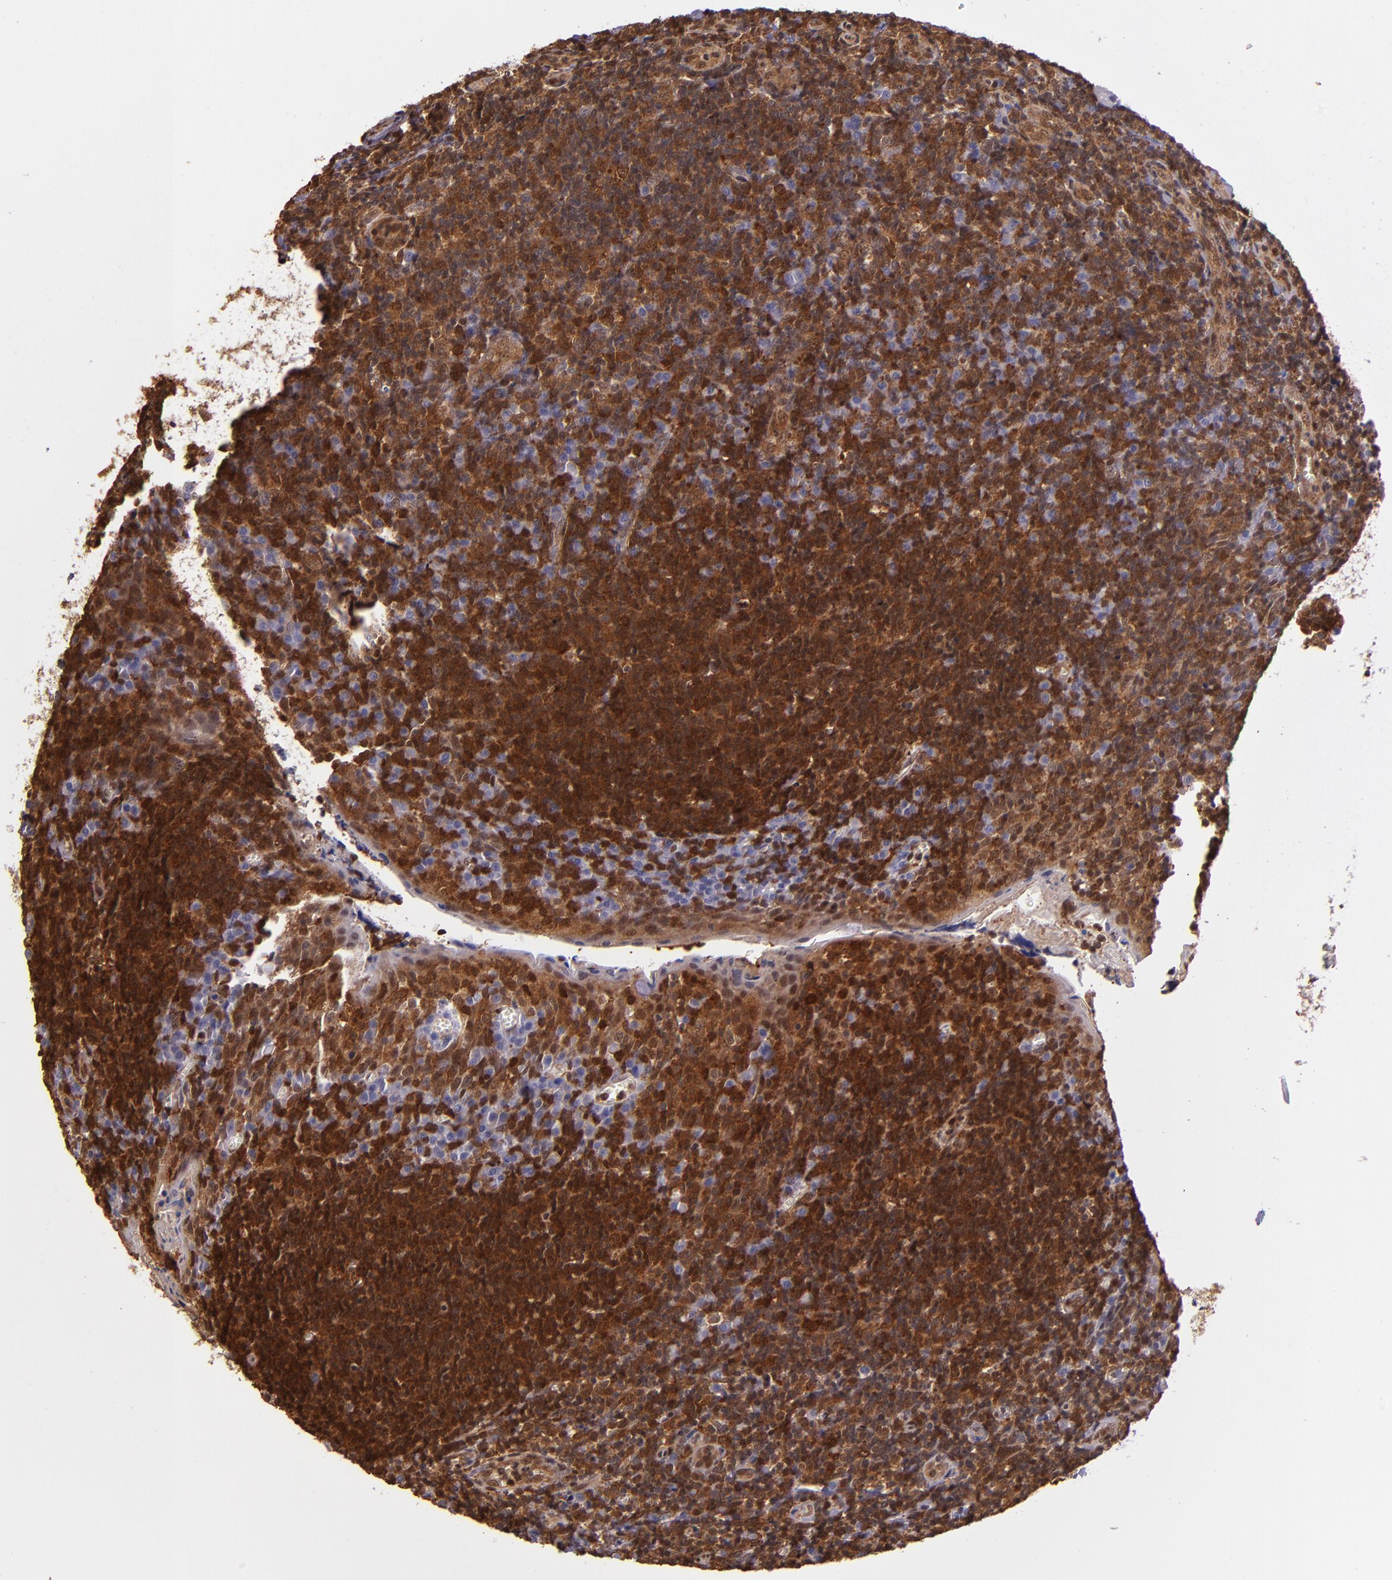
{"staining": {"intensity": "strong", "quantity": ">75%", "location": "cytoplasmic/membranous,nuclear"}, "tissue": "tonsil", "cell_type": "Germinal center cells", "image_type": "normal", "snomed": [{"axis": "morphology", "description": "Normal tissue, NOS"}, {"axis": "topography", "description": "Tonsil"}], "caption": "Strong cytoplasmic/membranous,nuclear expression is seen in about >75% of germinal center cells in unremarkable tonsil. The staining was performed using DAB (3,3'-diaminobenzidine) to visualize the protein expression in brown, while the nuclei were stained in blue with hematoxylin (Magnification: 20x).", "gene": "STAT6", "patient": {"sex": "male", "age": 20}}